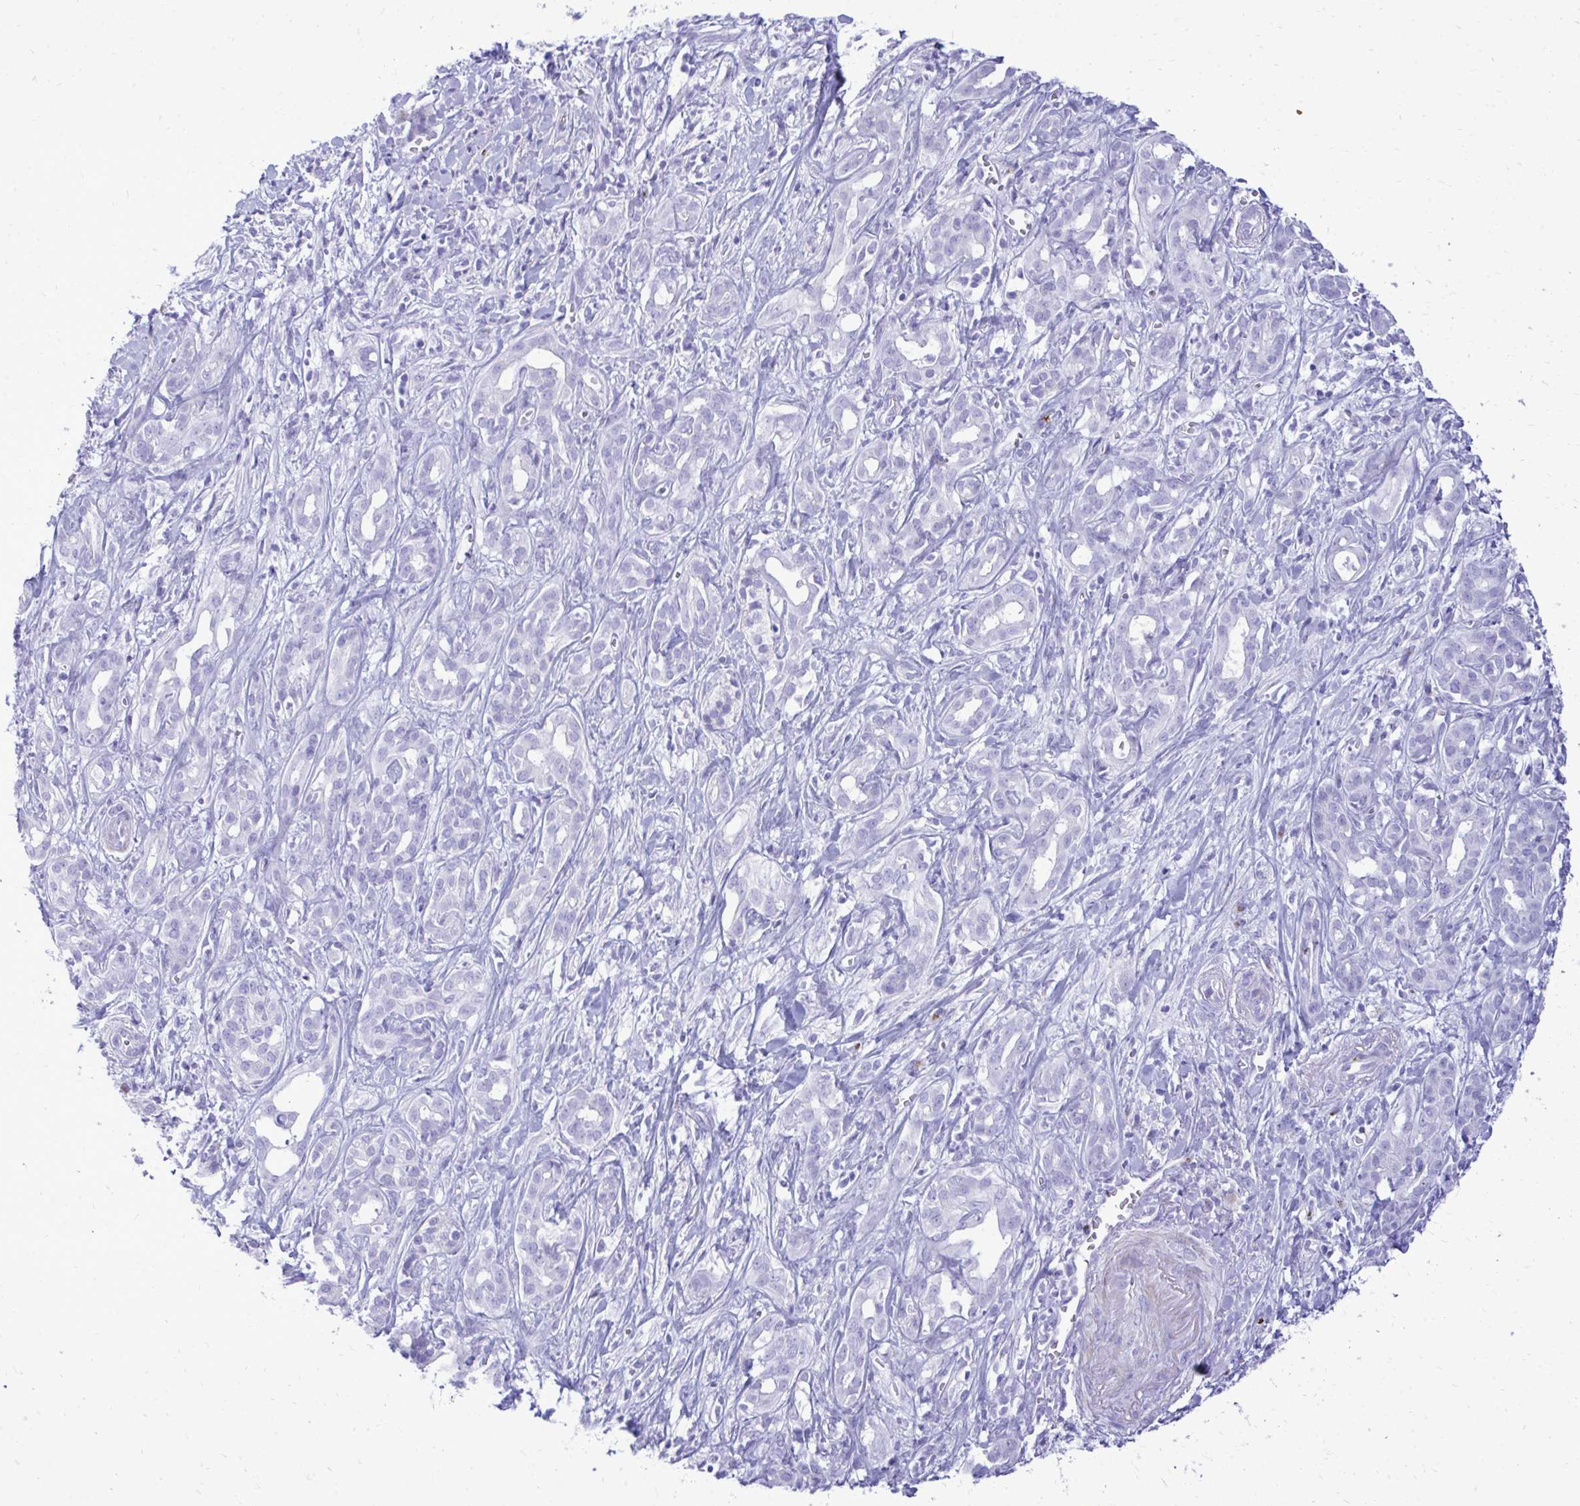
{"staining": {"intensity": "negative", "quantity": "none", "location": "none"}, "tissue": "pancreatic cancer", "cell_type": "Tumor cells", "image_type": "cancer", "snomed": [{"axis": "morphology", "description": "Adenocarcinoma, NOS"}, {"axis": "topography", "description": "Pancreas"}], "caption": "This is an IHC photomicrograph of human adenocarcinoma (pancreatic). There is no staining in tumor cells.", "gene": "ANKDD1B", "patient": {"sex": "male", "age": 61}}